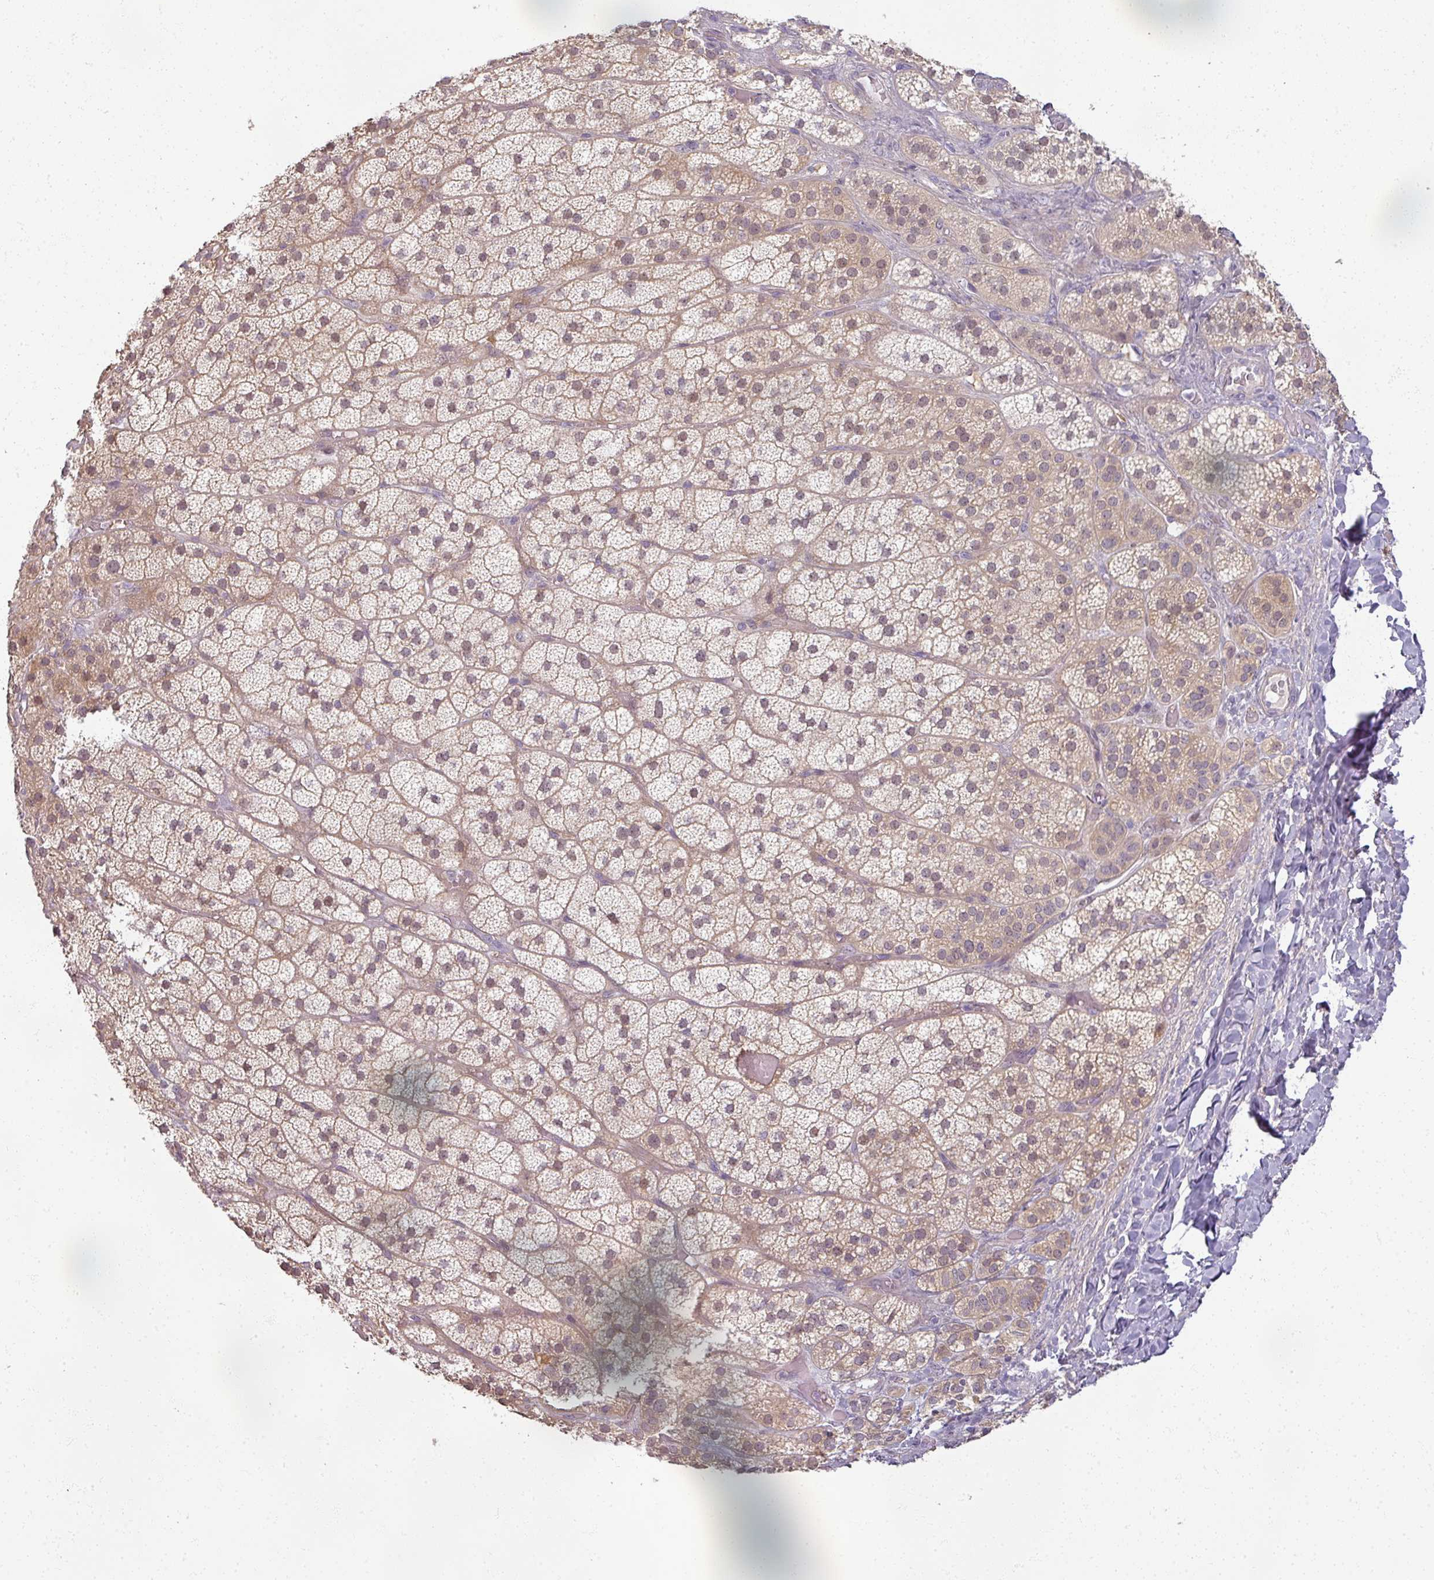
{"staining": {"intensity": "moderate", "quantity": "25%-75%", "location": "cytoplasmic/membranous,nuclear"}, "tissue": "adrenal gland", "cell_type": "Glandular cells", "image_type": "normal", "snomed": [{"axis": "morphology", "description": "Normal tissue, NOS"}, {"axis": "topography", "description": "Adrenal gland"}], "caption": "Immunohistochemistry histopathology image of normal adrenal gland: human adrenal gland stained using immunohistochemistry (IHC) reveals medium levels of moderate protein expression localized specifically in the cytoplasmic/membranous,nuclear of glandular cells, appearing as a cytoplasmic/membranous,nuclear brown color.", "gene": "MYMK", "patient": {"sex": "male", "age": 57}}